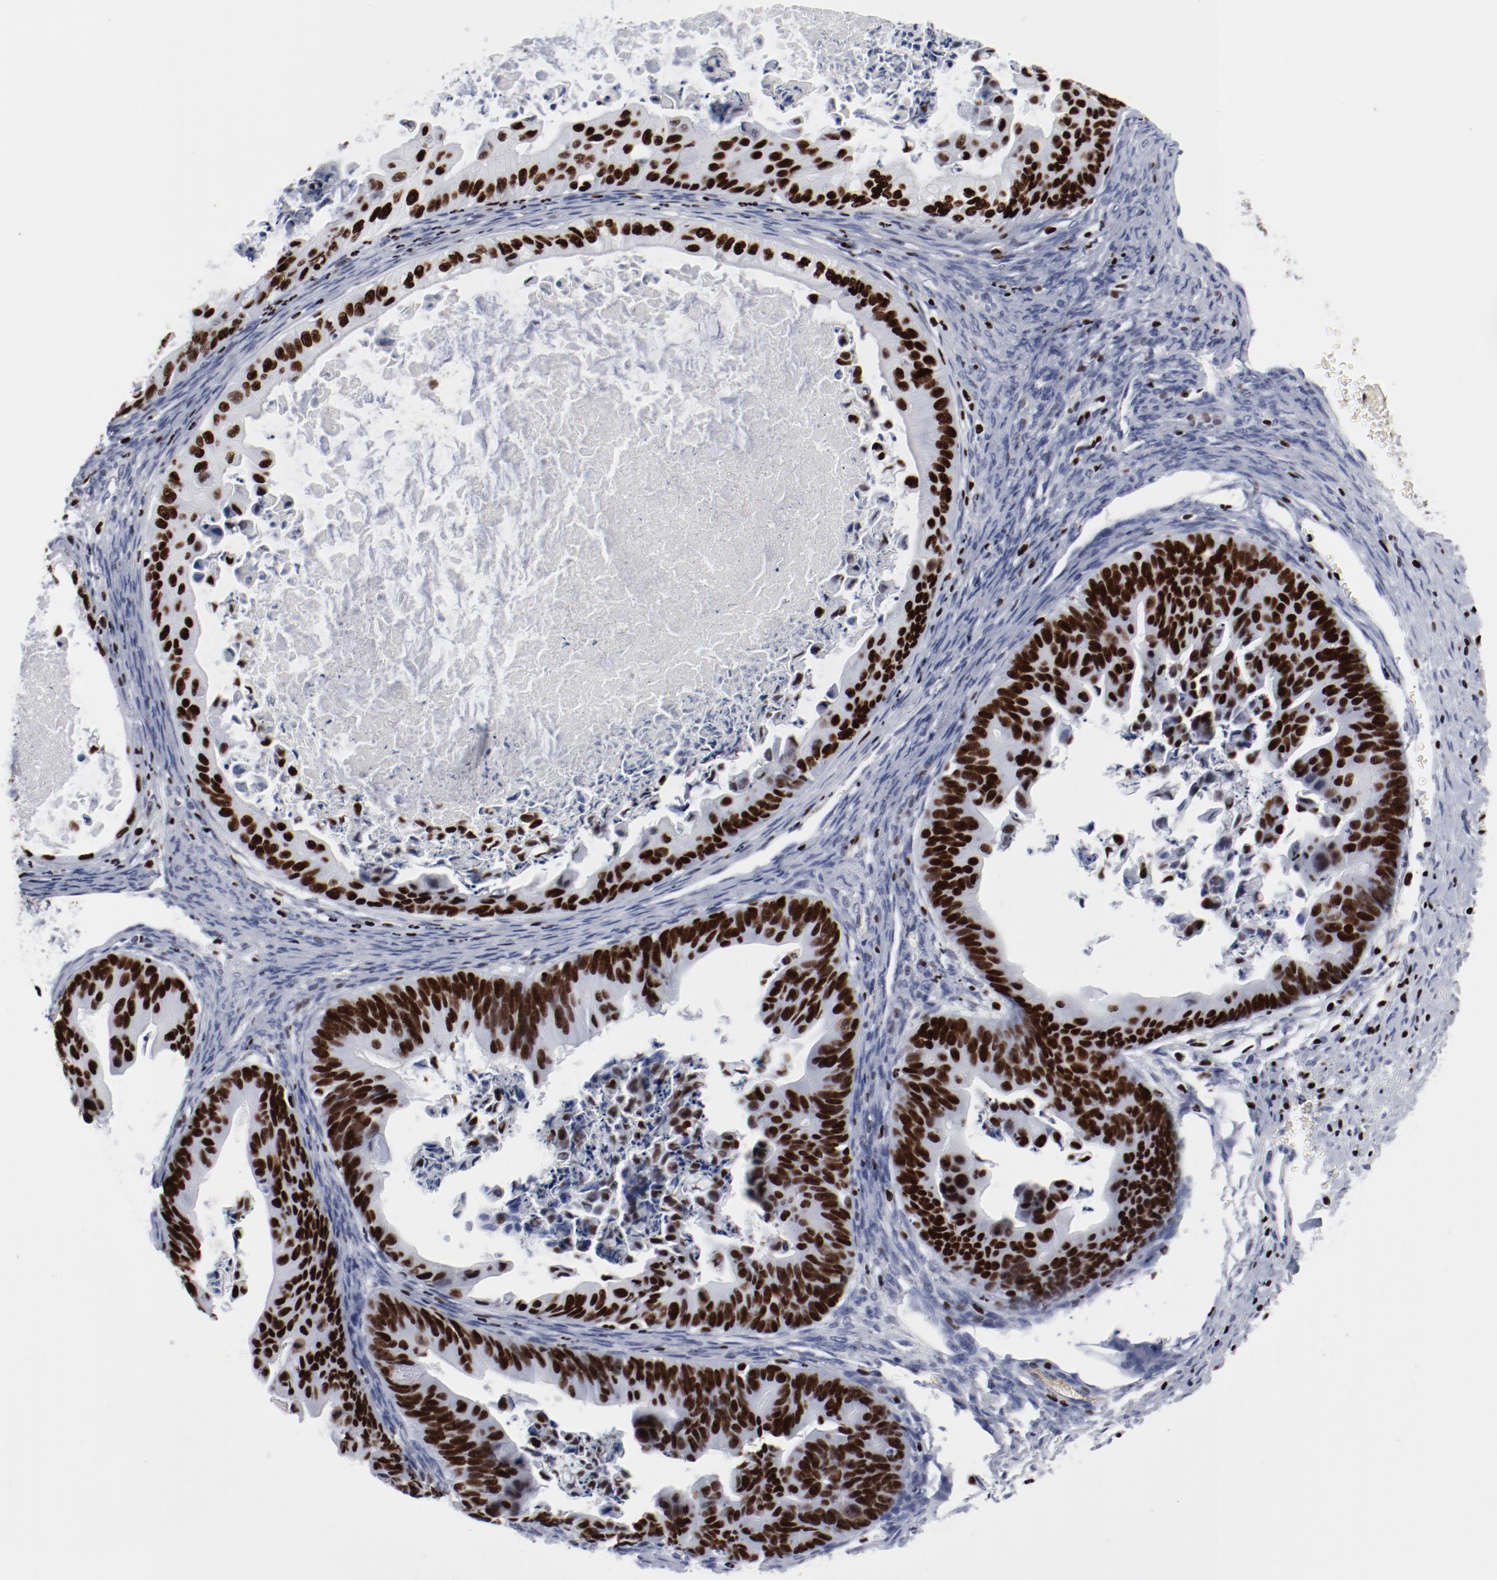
{"staining": {"intensity": "strong", "quantity": ">75%", "location": "nuclear"}, "tissue": "ovarian cancer", "cell_type": "Tumor cells", "image_type": "cancer", "snomed": [{"axis": "morphology", "description": "Cystadenocarcinoma, mucinous, NOS"}, {"axis": "topography", "description": "Ovary"}], "caption": "The micrograph shows immunohistochemical staining of mucinous cystadenocarcinoma (ovarian). There is strong nuclear positivity is appreciated in about >75% of tumor cells.", "gene": "SMARCC2", "patient": {"sex": "female", "age": 37}}